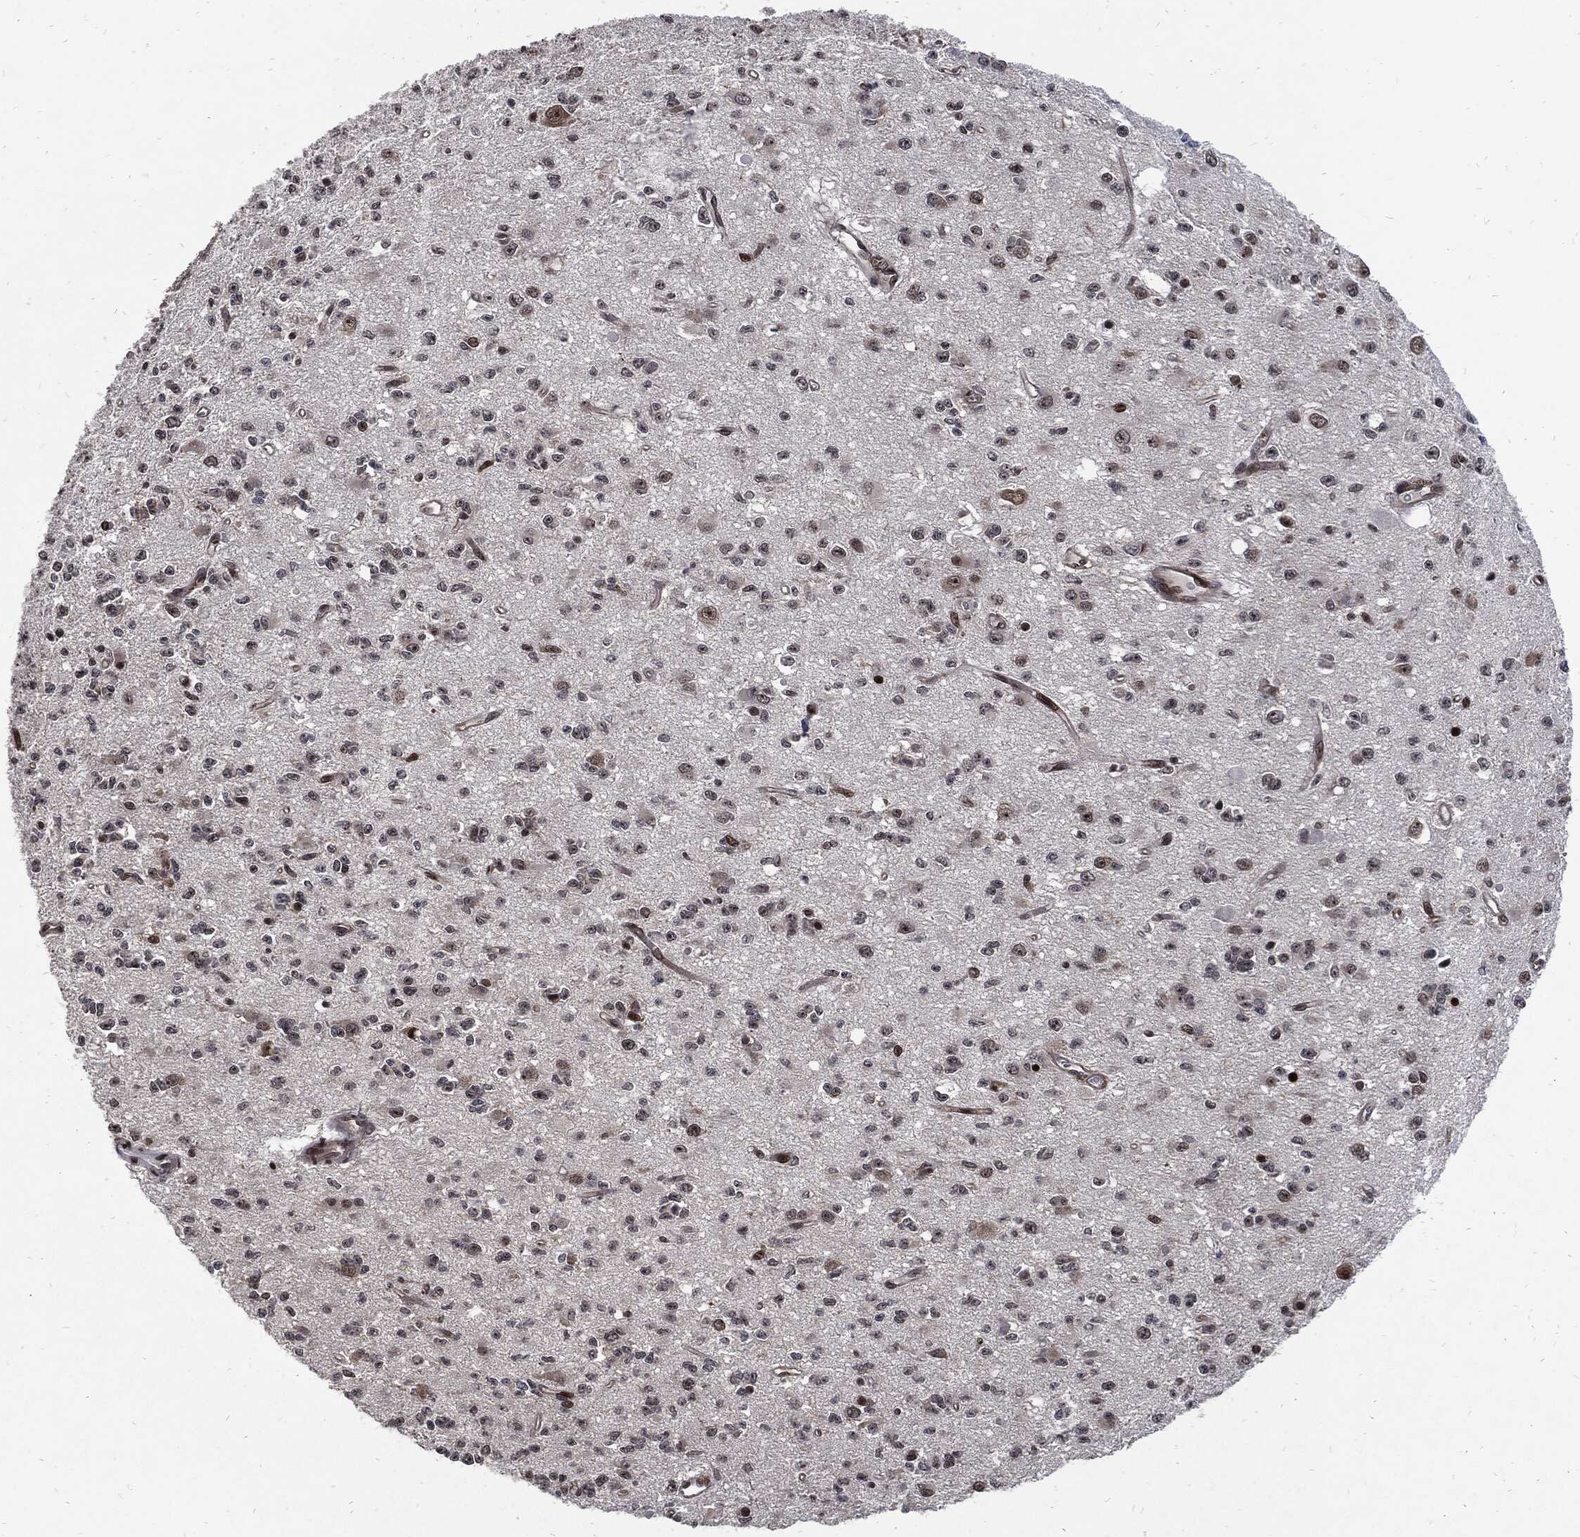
{"staining": {"intensity": "strong", "quantity": "<25%", "location": "nuclear"}, "tissue": "glioma", "cell_type": "Tumor cells", "image_type": "cancer", "snomed": [{"axis": "morphology", "description": "Glioma, malignant, Low grade"}, {"axis": "topography", "description": "Brain"}], "caption": "Tumor cells display medium levels of strong nuclear staining in about <25% of cells in glioma. (IHC, brightfield microscopy, high magnification).", "gene": "ZNF775", "patient": {"sex": "female", "age": 45}}